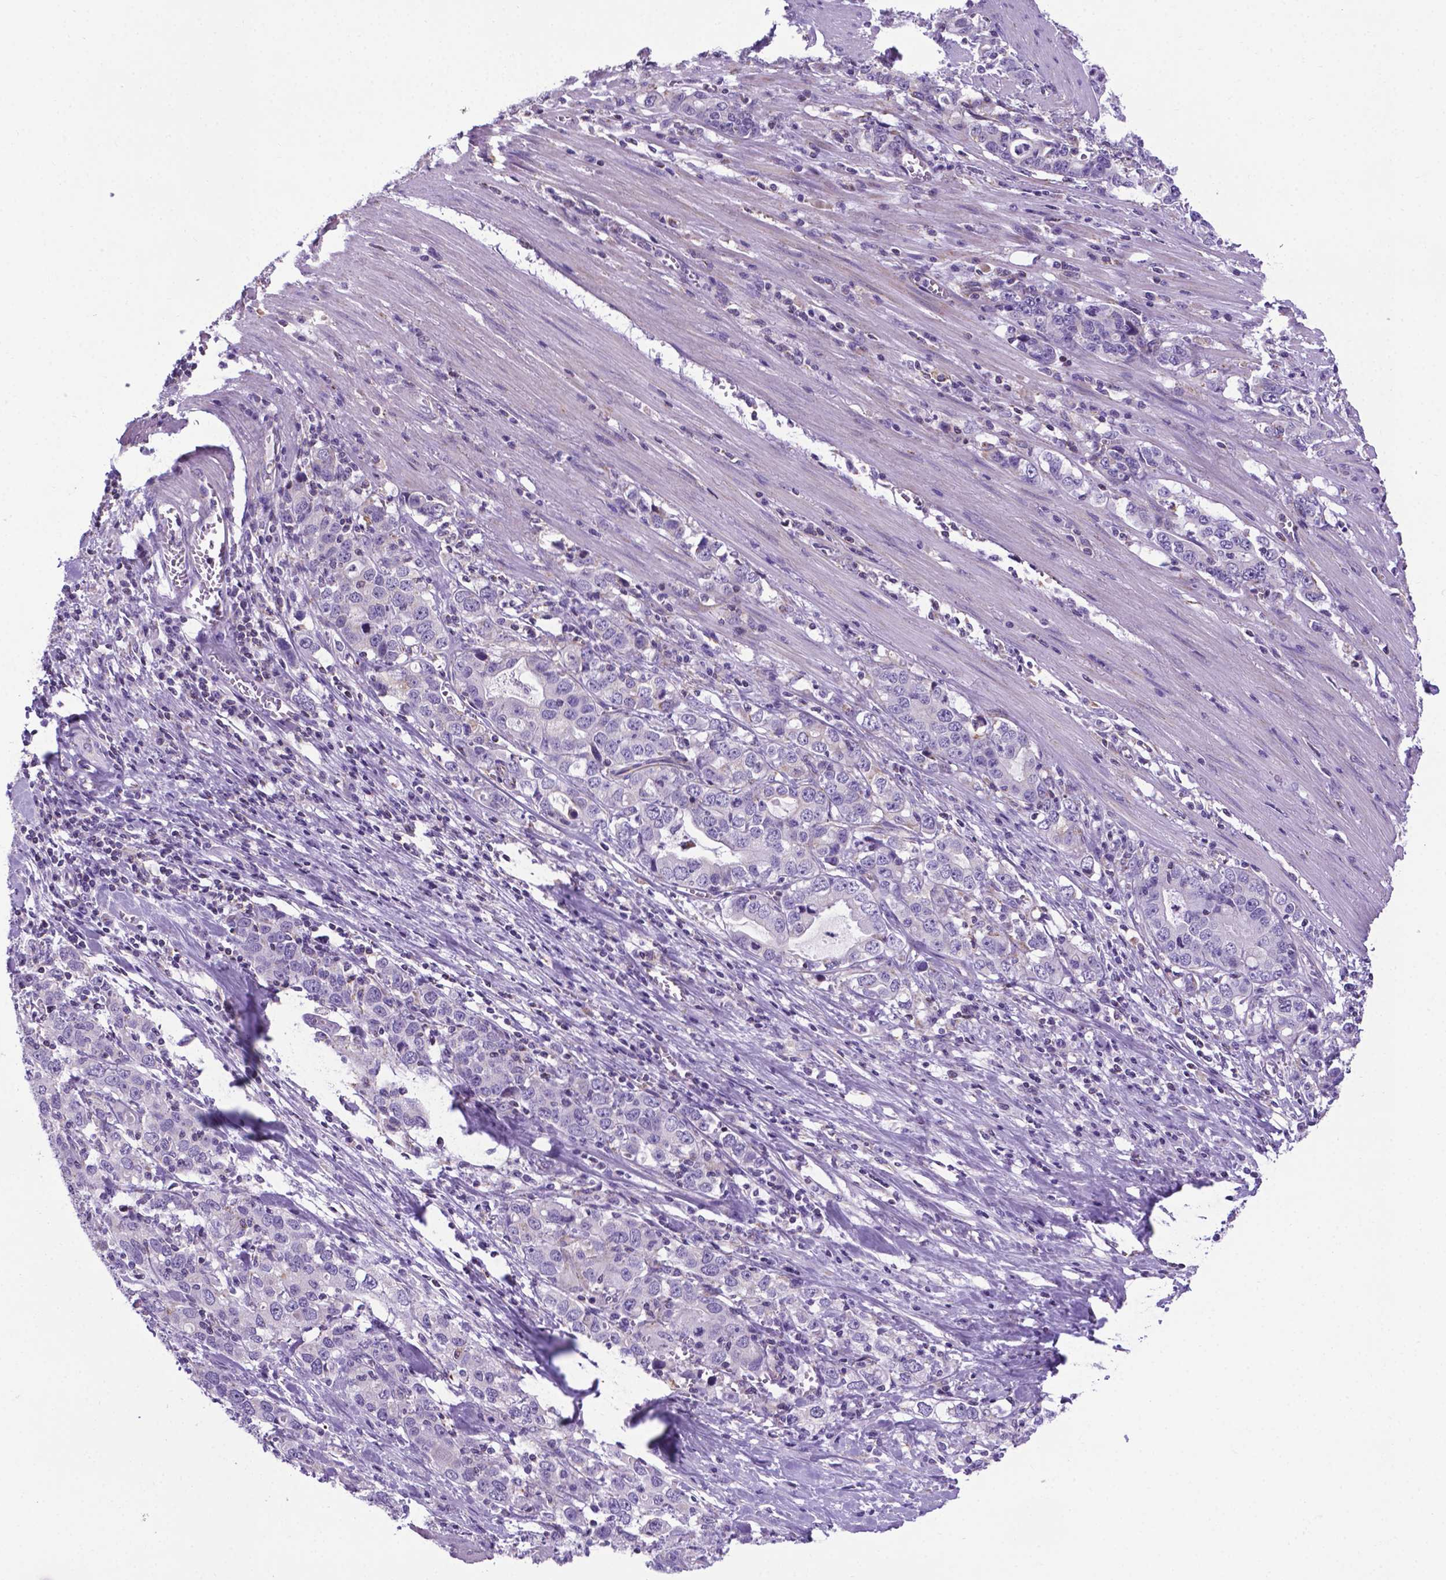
{"staining": {"intensity": "negative", "quantity": "none", "location": "none"}, "tissue": "stomach cancer", "cell_type": "Tumor cells", "image_type": "cancer", "snomed": [{"axis": "morphology", "description": "Adenocarcinoma, NOS"}, {"axis": "topography", "description": "Stomach, lower"}], "caption": "Micrograph shows no significant protein expression in tumor cells of adenocarcinoma (stomach). (DAB (3,3'-diaminobenzidine) immunohistochemistry visualized using brightfield microscopy, high magnification).", "gene": "POU3F3", "patient": {"sex": "female", "age": 72}}